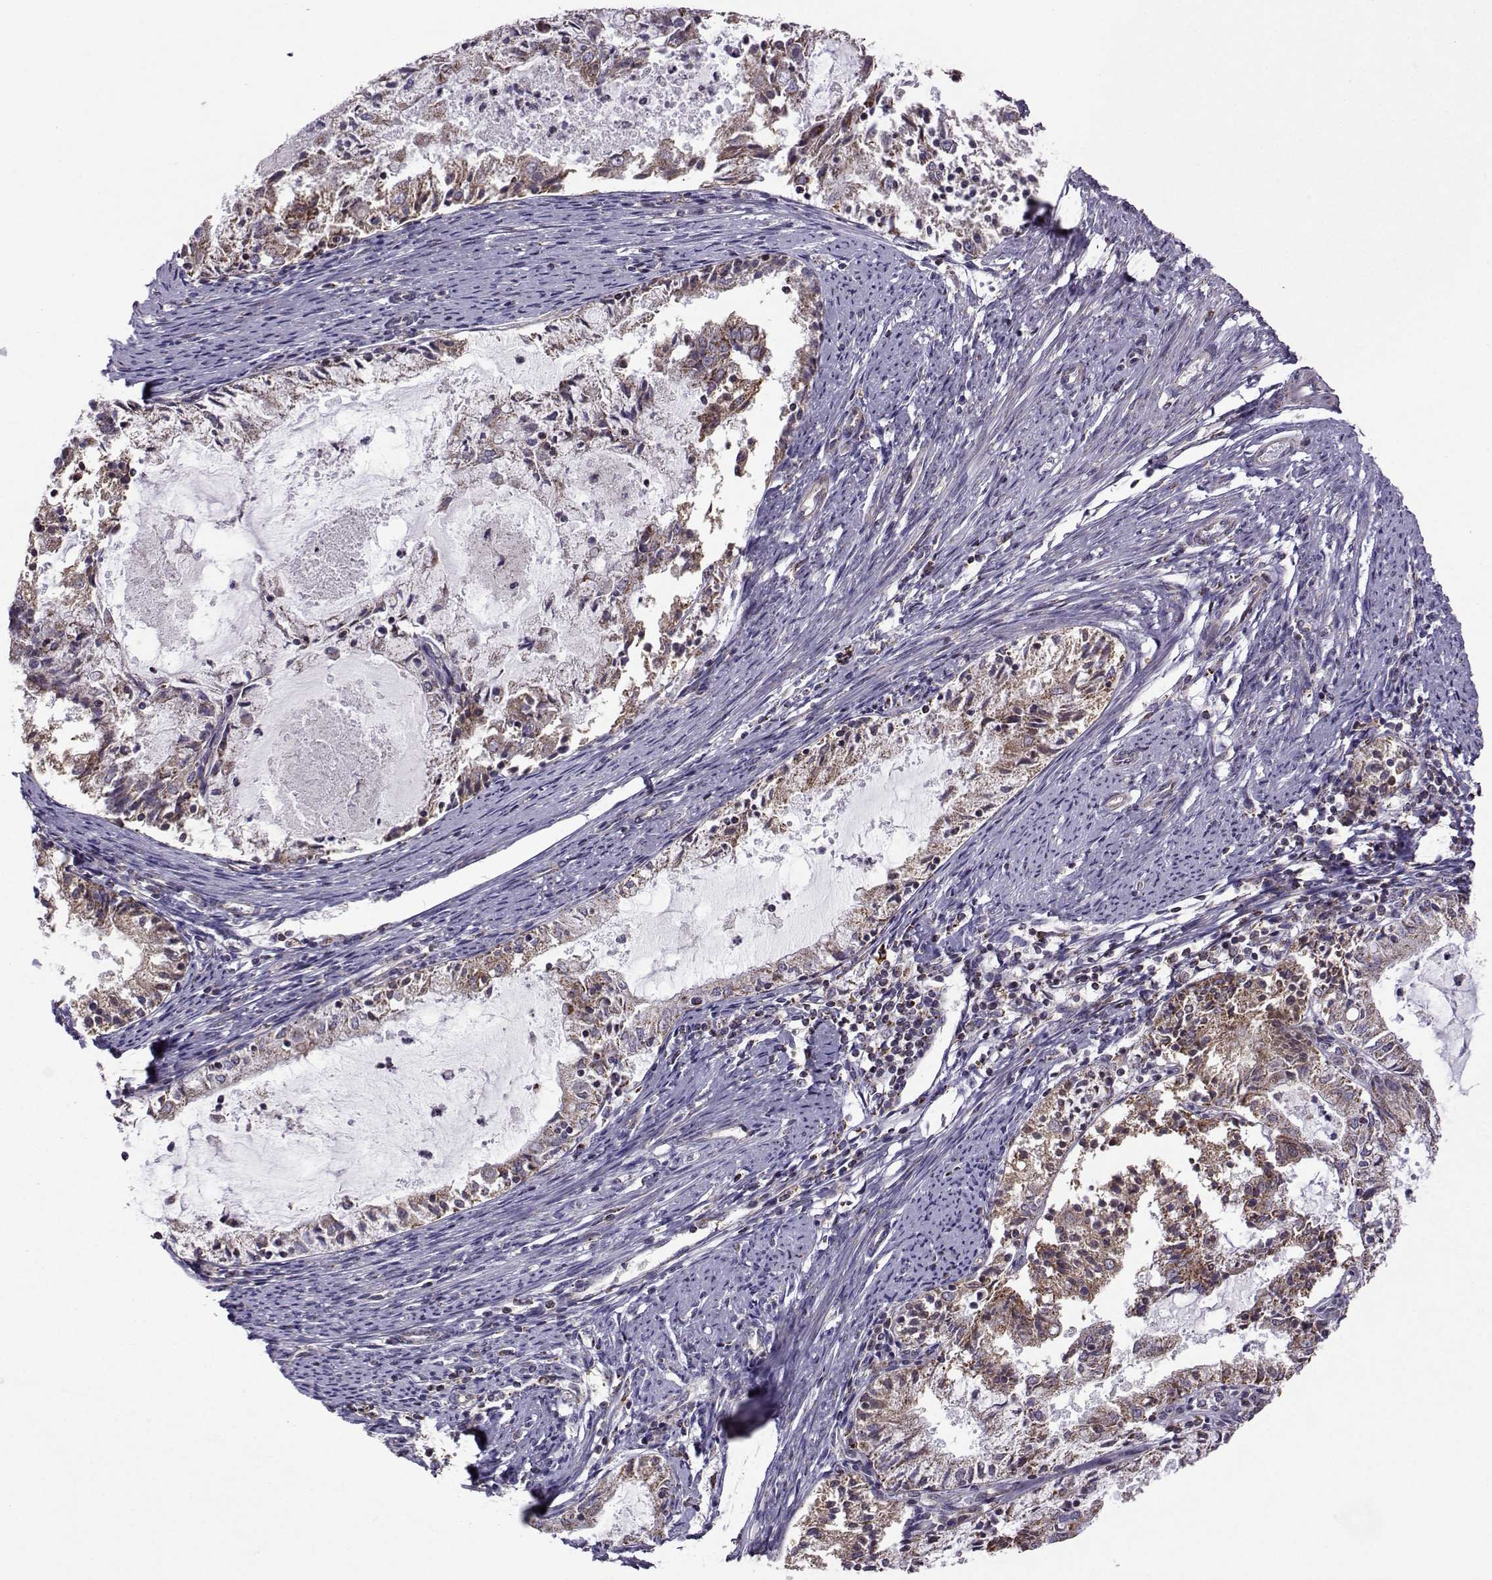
{"staining": {"intensity": "strong", "quantity": "25%-75%", "location": "cytoplasmic/membranous"}, "tissue": "endometrial cancer", "cell_type": "Tumor cells", "image_type": "cancer", "snomed": [{"axis": "morphology", "description": "Adenocarcinoma, NOS"}, {"axis": "topography", "description": "Endometrium"}], "caption": "Endometrial cancer (adenocarcinoma) stained with immunohistochemistry reveals strong cytoplasmic/membranous positivity in approximately 25%-75% of tumor cells.", "gene": "NECAB3", "patient": {"sex": "female", "age": 57}}